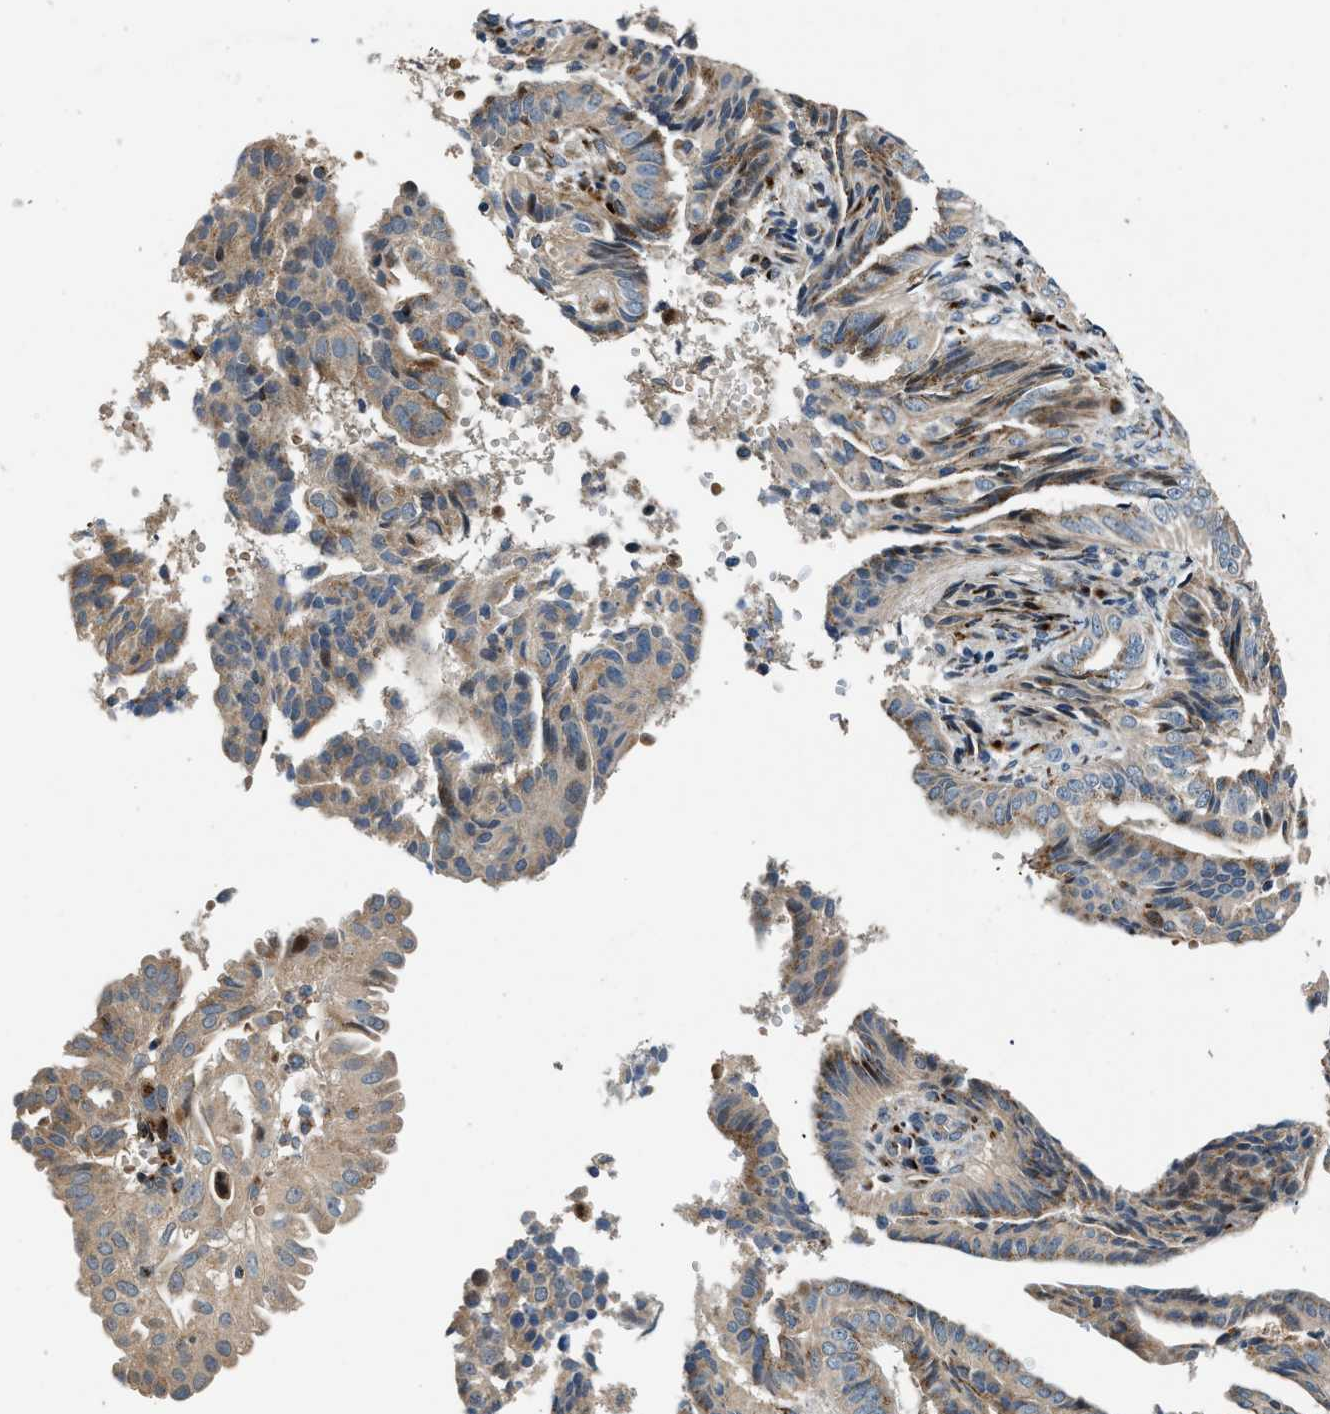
{"staining": {"intensity": "weak", "quantity": ">75%", "location": "cytoplasmic/membranous"}, "tissue": "endometrial cancer", "cell_type": "Tumor cells", "image_type": "cancer", "snomed": [{"axis": "morphology", "description": "Adenocarcinoma, NOS"}, {"axis": "topography", "description": "Endometrium"}], "caption": "Brown immunohistochemical staining in human endometrial adenocarcinoma demonstrates weak cytoplasmic/membranous expression in about >75% of tumor cells.", "gene": "FUT8", "patient": {"sex": "female", "age": 58}}